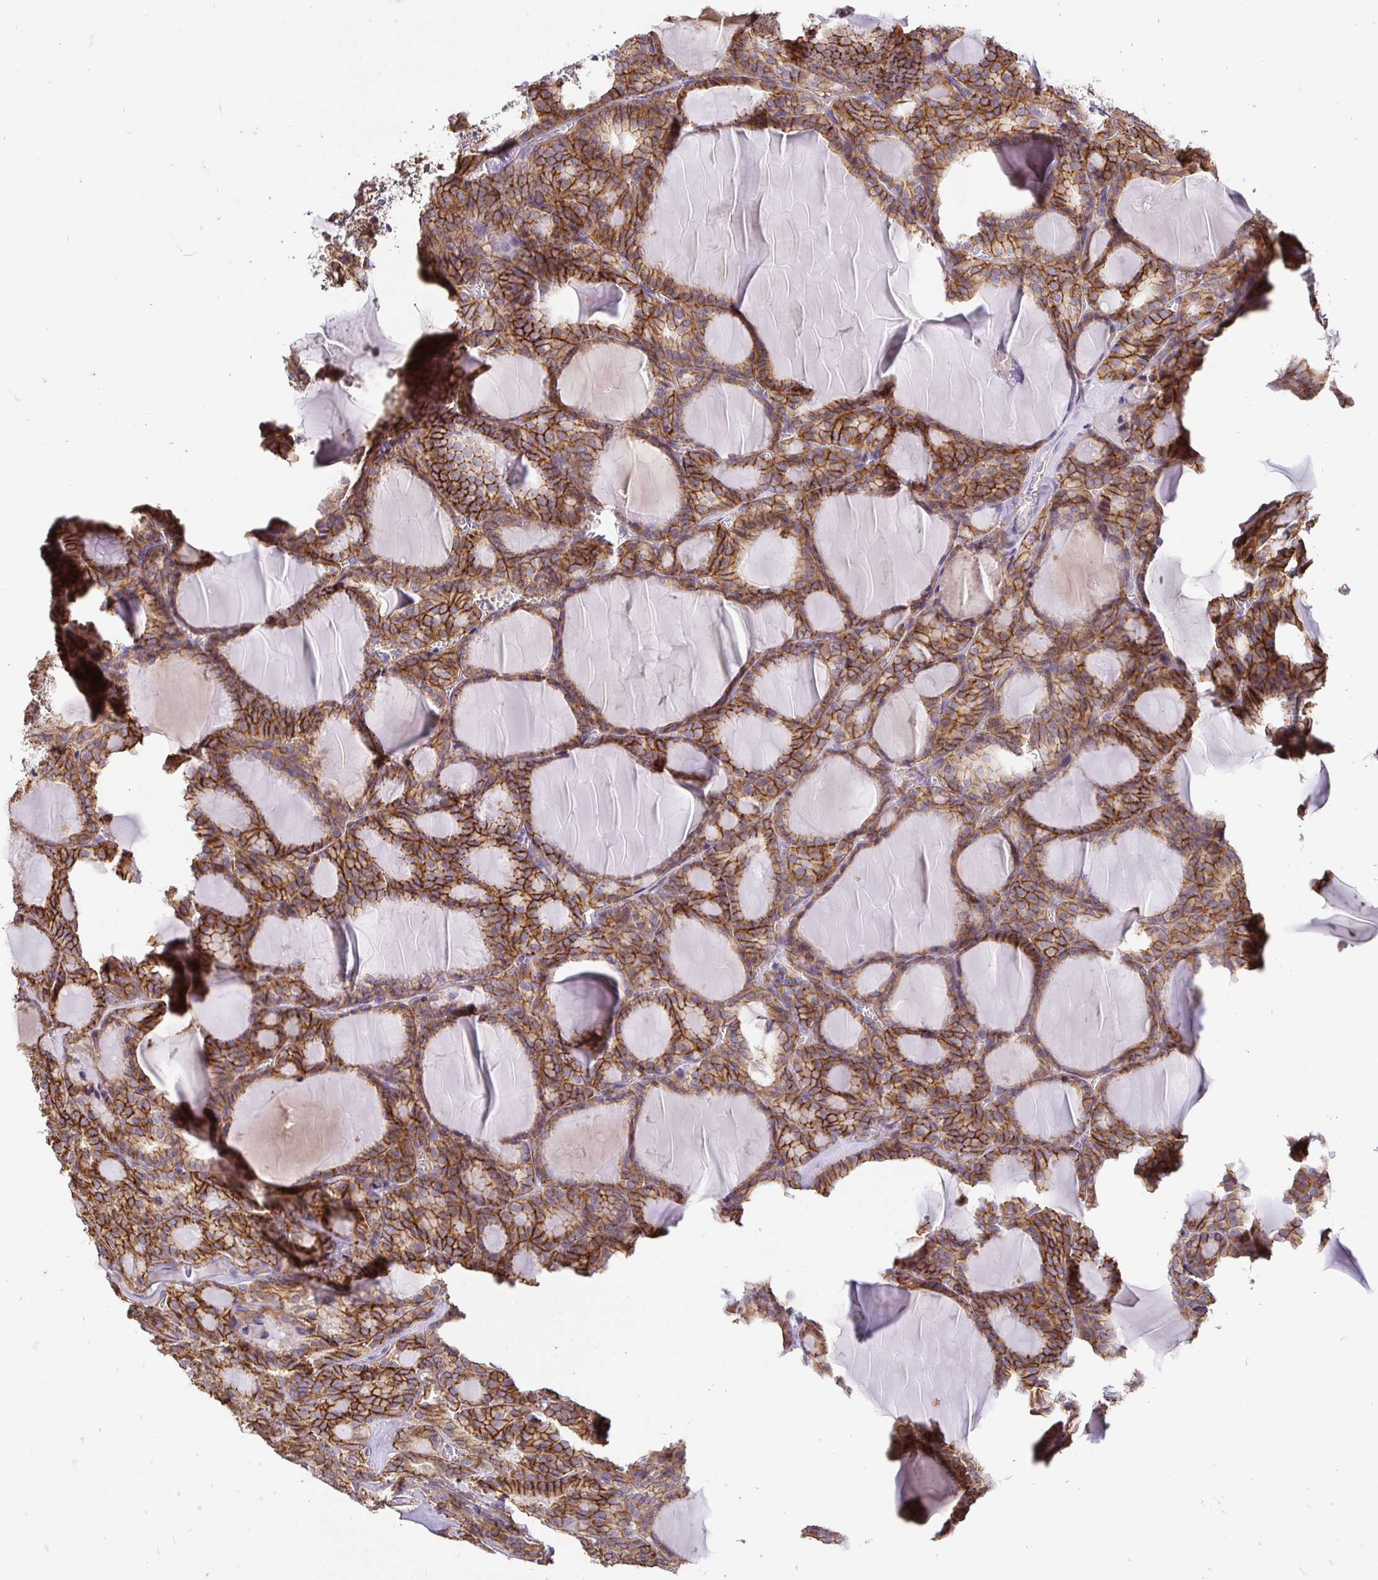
{"staining": {"intensity": "moderate", "quantity": ">75%", "location": "cytoplasmic/membranous"}, "tissue": "thyroid cancer", "cell_type": "Tumor cells", "image_type": "cancer", "snomed": [{"axis": "morphology", "description": "Follicular adenoma carcinoma, NOS"}, {"axis": "topography", "description": "Thyroid gland"}], "caption": "Immunohistochemical staining of thyroid cancer (follicular adenoma carcinoma) exhibits moderate cytoplasmic/membranous protein expression in approximately >75% of tumor cells.", "gene": "SLC9A1", "patient": {"sex": "male", "age": 74}}